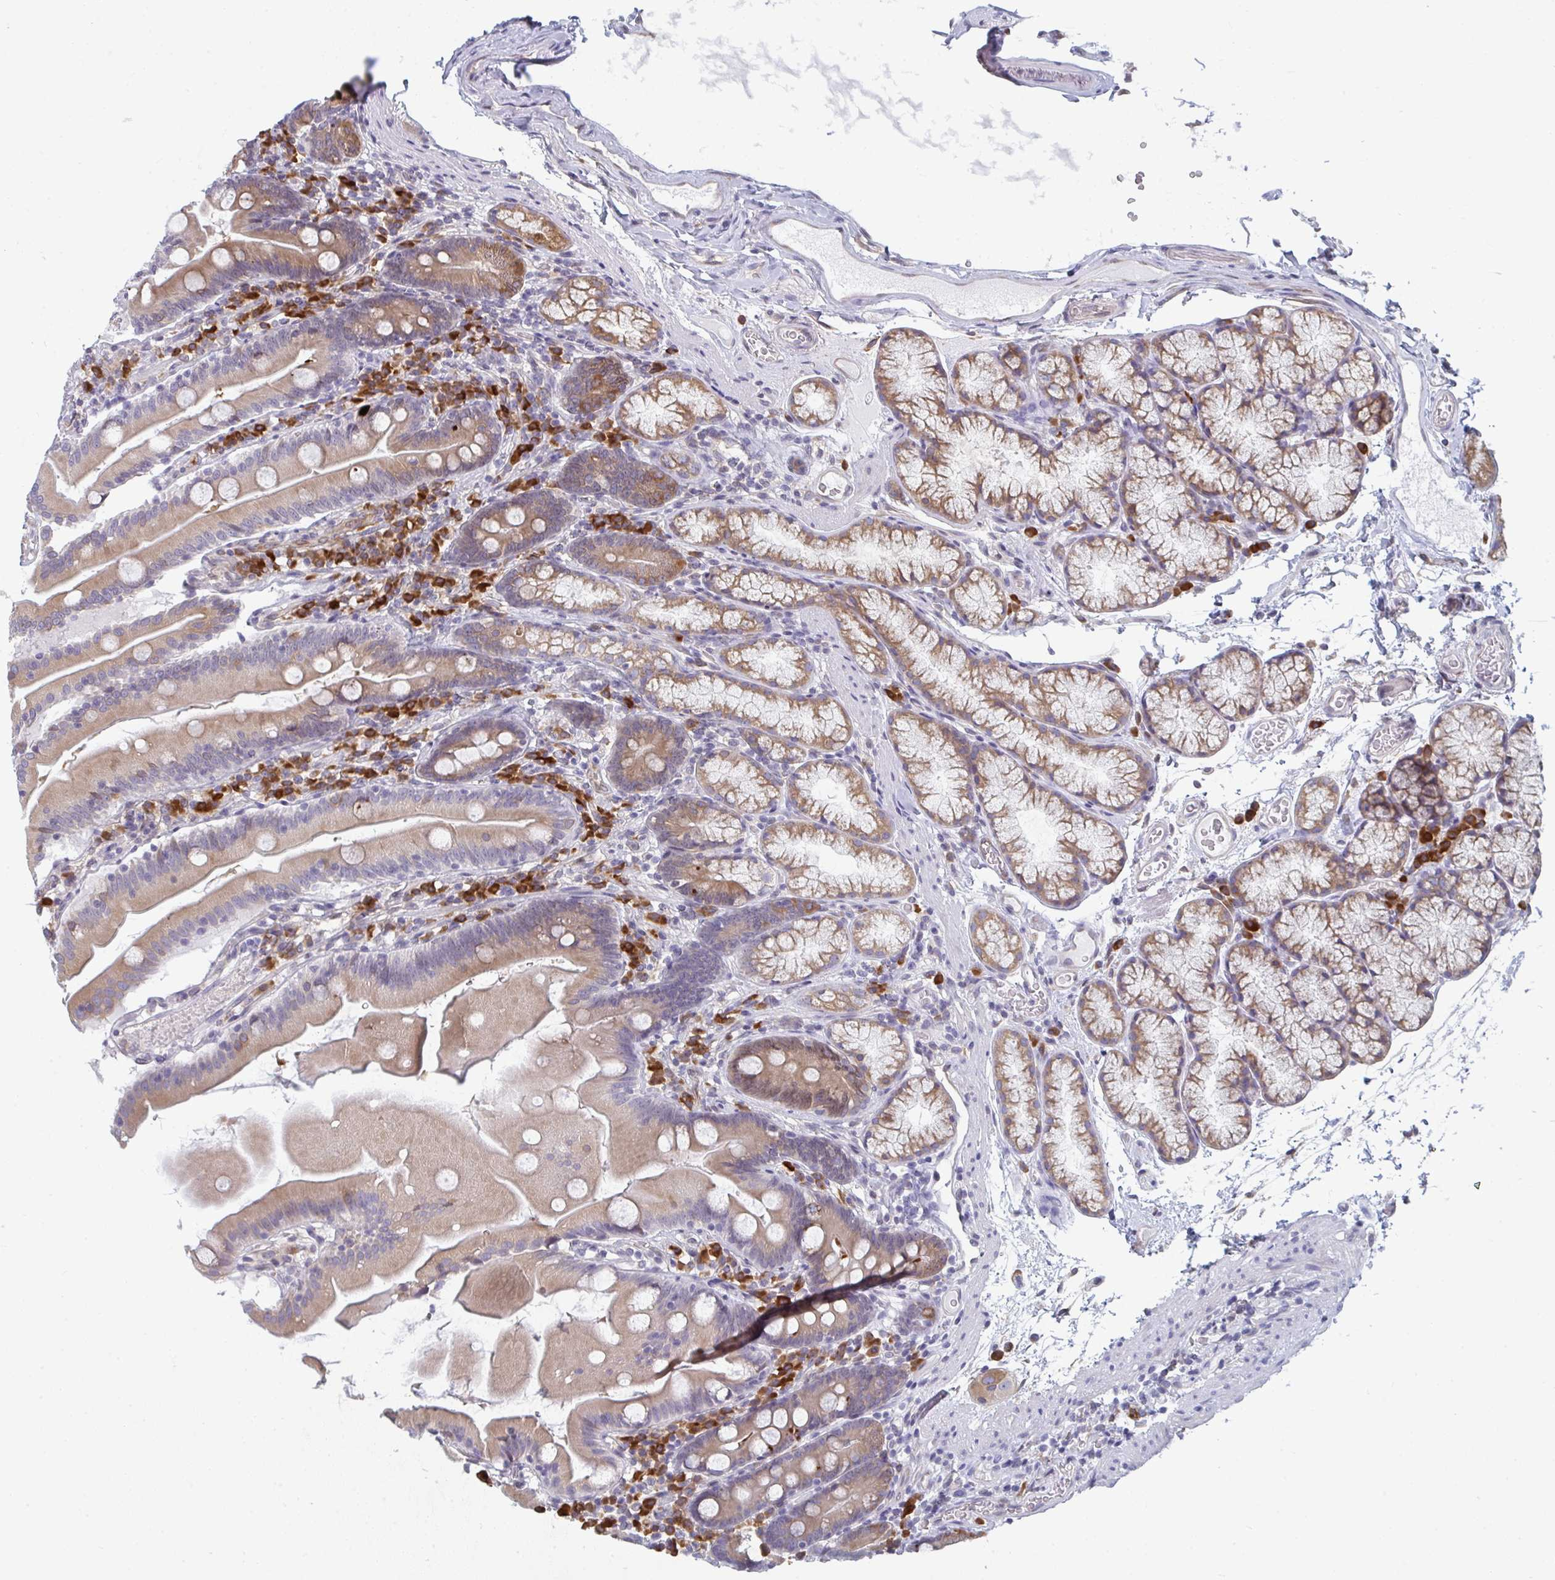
{"staining": {"intensity": "moderate", "quantity": ">75%", "location": "cytoplasmic/membranous"}, "tissue": "duodenum", "cell_type": "Glandular cells", "image_type": "normal", "snomed": [{"axis": "morphology", "description": "Normal tissue, NOS"}, {"axis": "topography", "description": "Duodenum"}], "caption": "Benign duodenum demonstrates moderate cytoplasmic/membranous expression in about >75% of glandular cells The staining is performed using DAB (3,3'-diaminobenzidine) brown chromogen to label protein expression. The nuclei are counter-stained blue using hematoxylin..", "gene": "LYSMD4", "patient": {"sex": "female", "age": 67}}